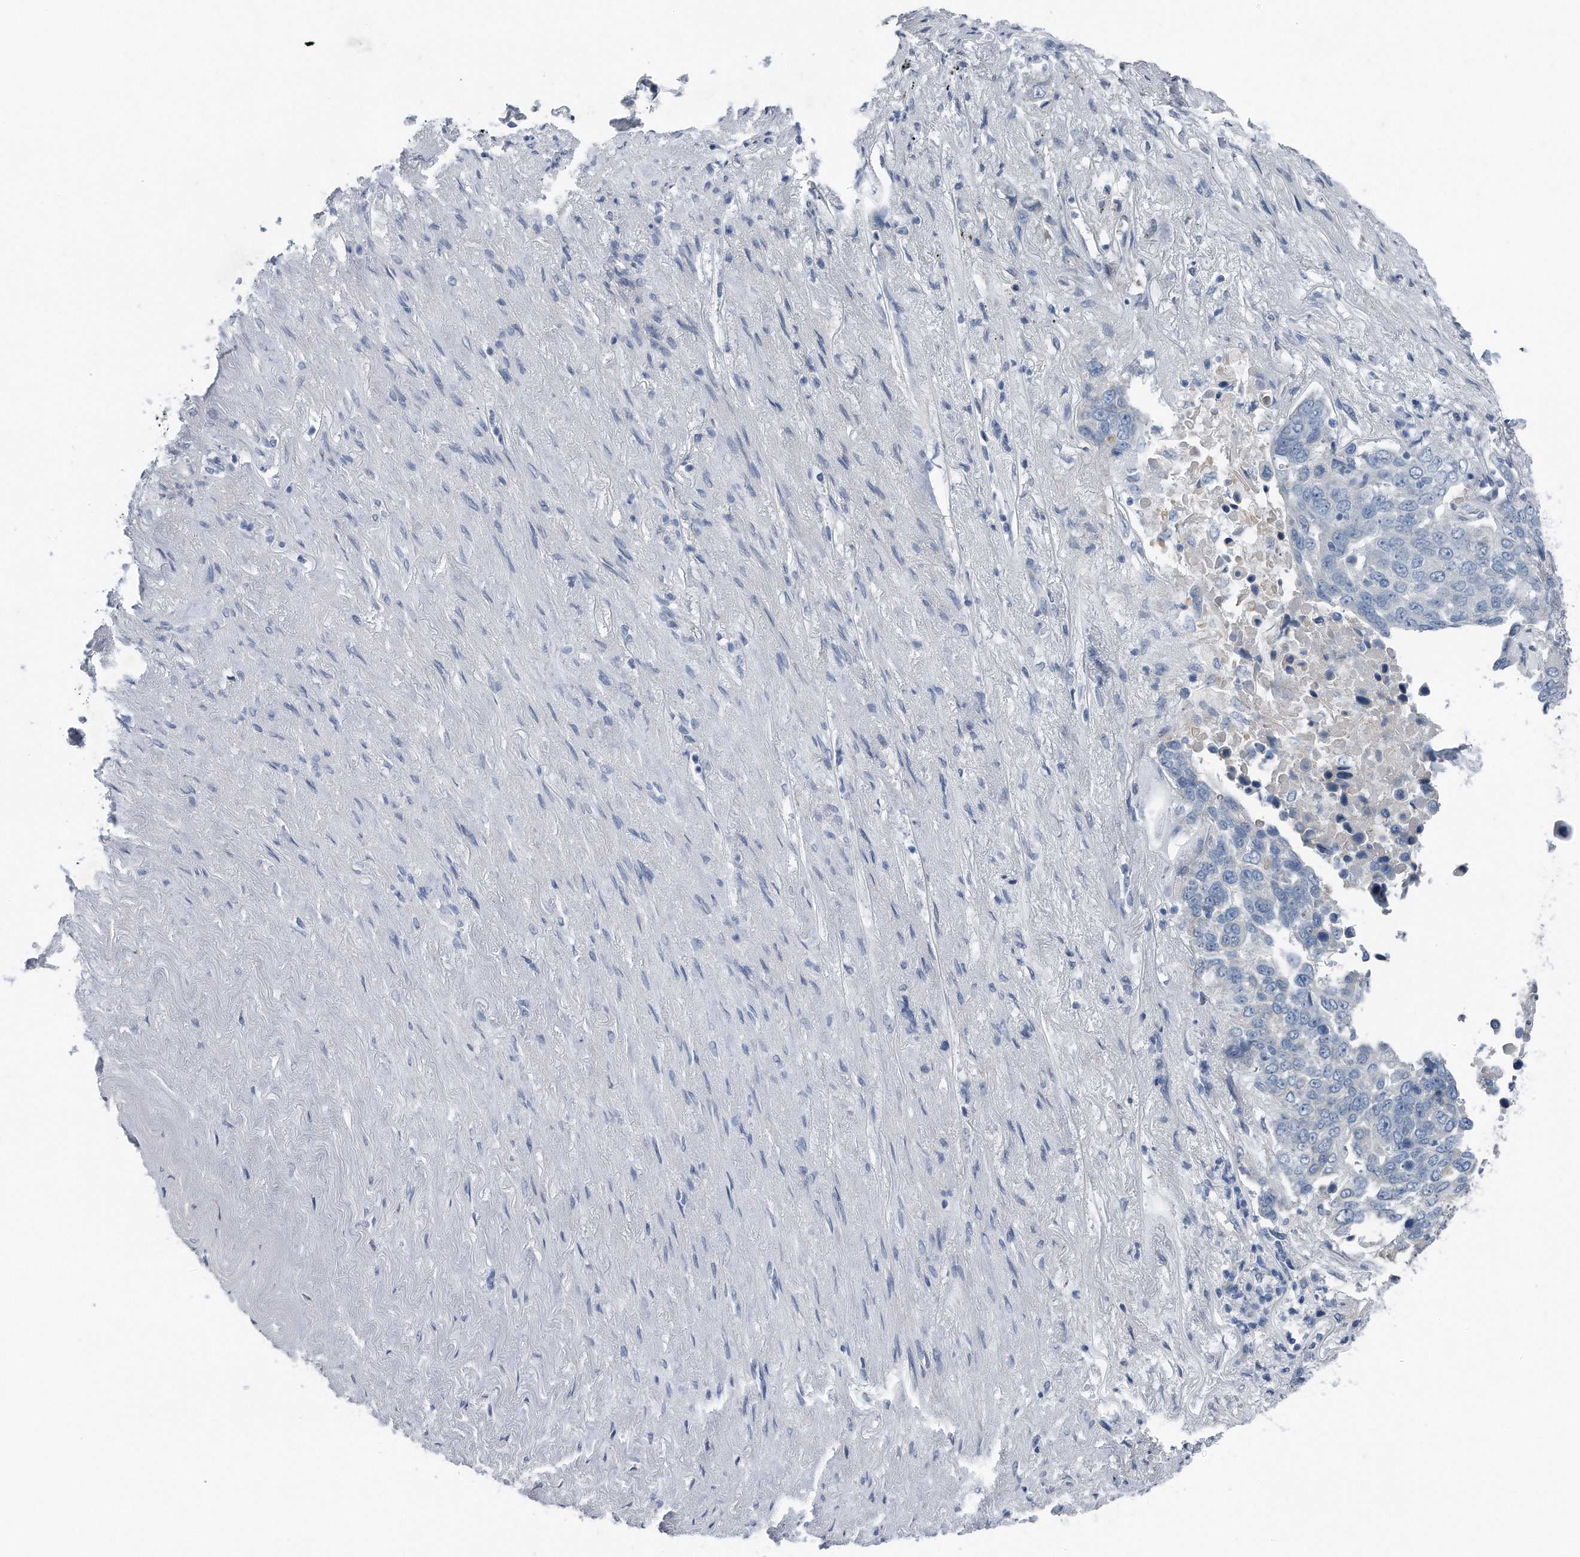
{"staining": {"intensity": "negative", "quantity": "none", "location": "none"}, "tissue": "lung cancer", "cell_type": "Tumor cells", "image_type": "cancer", "snomed": [{"axis": "morphology", "description": "Squamous cell carcinoma, NOS"}, {"axis": "topography", "description": "Lung"}], "caption": "A micrograph of squamous cell carcinoma (lung) stained for a protein displays no brown staining in tumor cells.", "gene": "YRDC", "patient": {"sex": "male", "age": 66}}